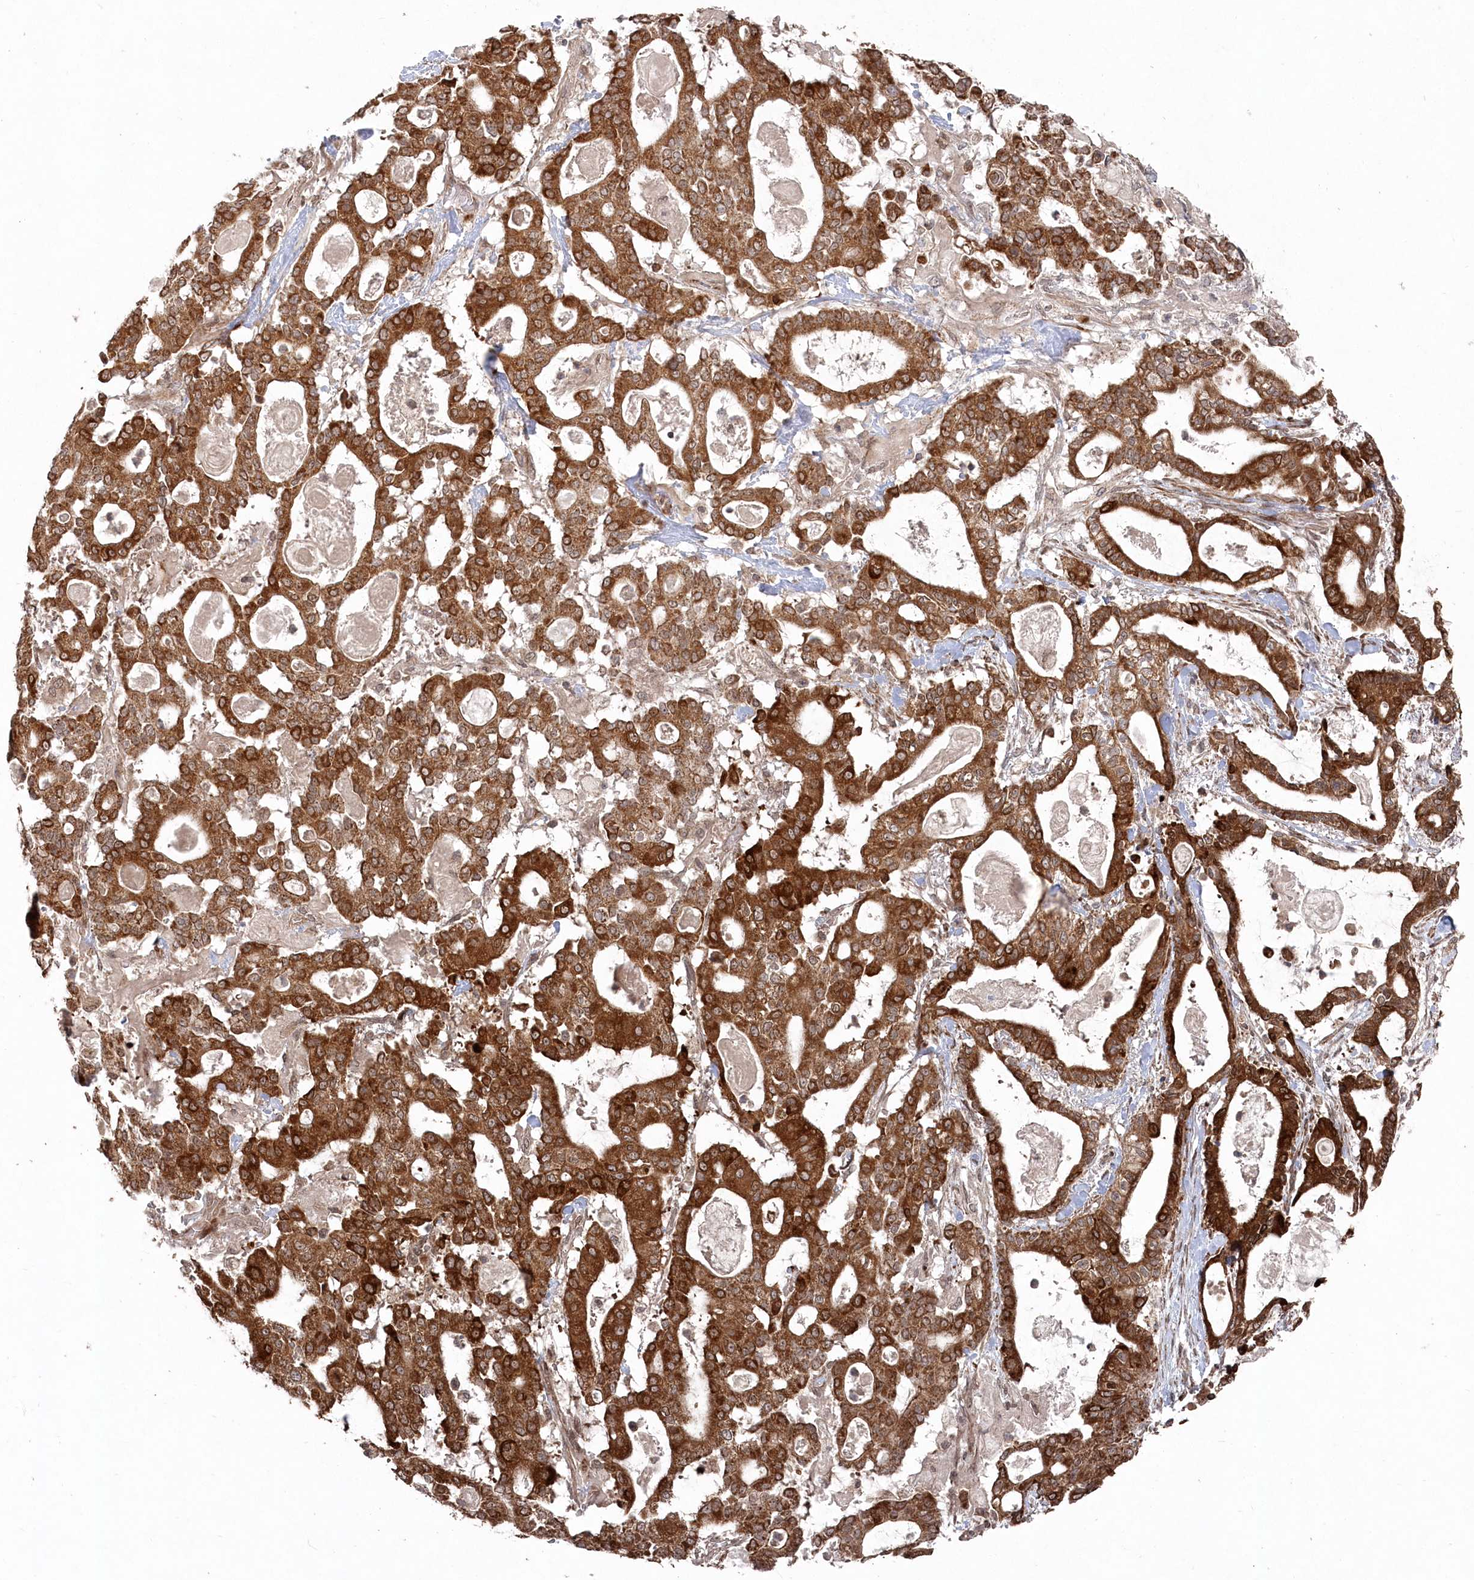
{"staining": {"intensity": "strong", "quantity": ">75%", "location": "cytoplasmic/membranous,nuclear"}, "tissue": "pancreatic cancer", "cell_type": "Tumor cells", "image_type": "cancer", "snomed": [{"axis": "morphology", "description": "Adenocarcinoma, NOS"}, {"axis": "topography", "description": "Pancreas"}], "caption": "Human pancreatic cancer stained with a brown dye displays strong cytoplasmic/membranous and nuclear positive staining in approximately >75% of tumor cells.", "gene": "POLR3A", "patient": {"sex": "male", "age": 63}}